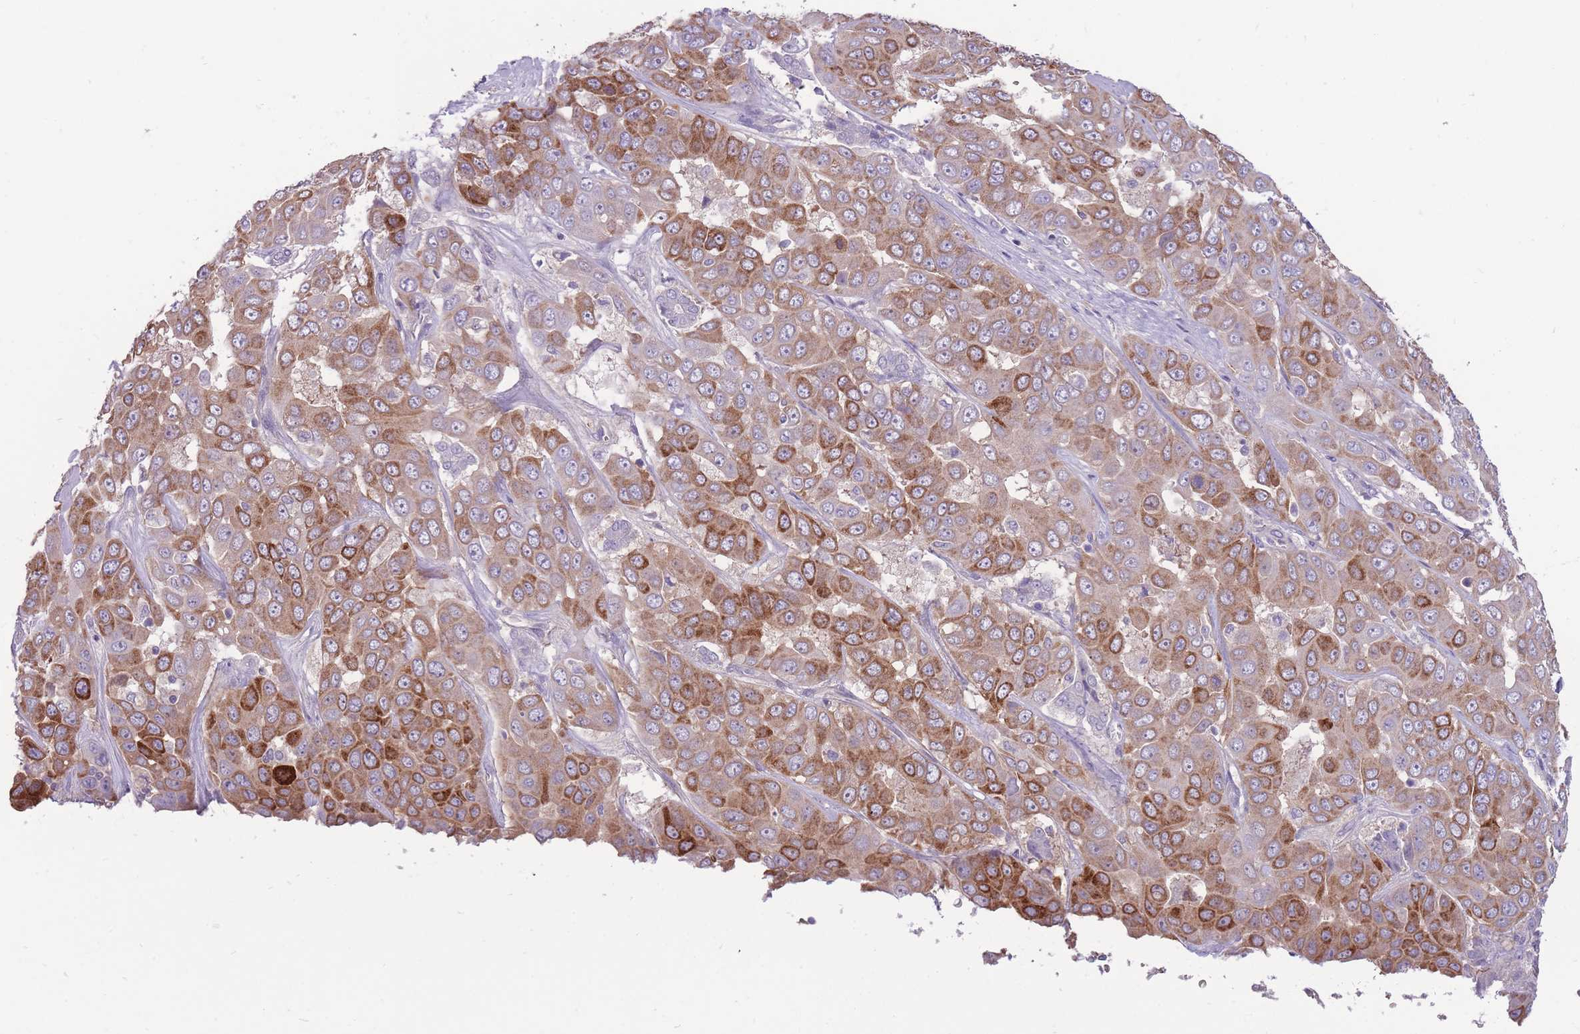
{"staining": {"intensity": "moderate", "quantity": ">75%", "location": "cytoplasmic/membranous"}, "tissue": "liver cancer", "cell_type": "Tumor cells", "image_type": "cancer", "snomed": [{"axis": "morphology", "description": "Cholangiocarcinoma"}, {"axis": "topography", "description": "Liver"}], "caption": "A medium amount of moderate cytoplasmic/membranous expression is present in about >75% of tumor cells in liver cancer (cholangiocarcinoma) tissue. (DAB = brown stain, brightfield microscopy at high magnification).", "gene": "RGS11", "patient": {"sex": "female", "age": 52}}